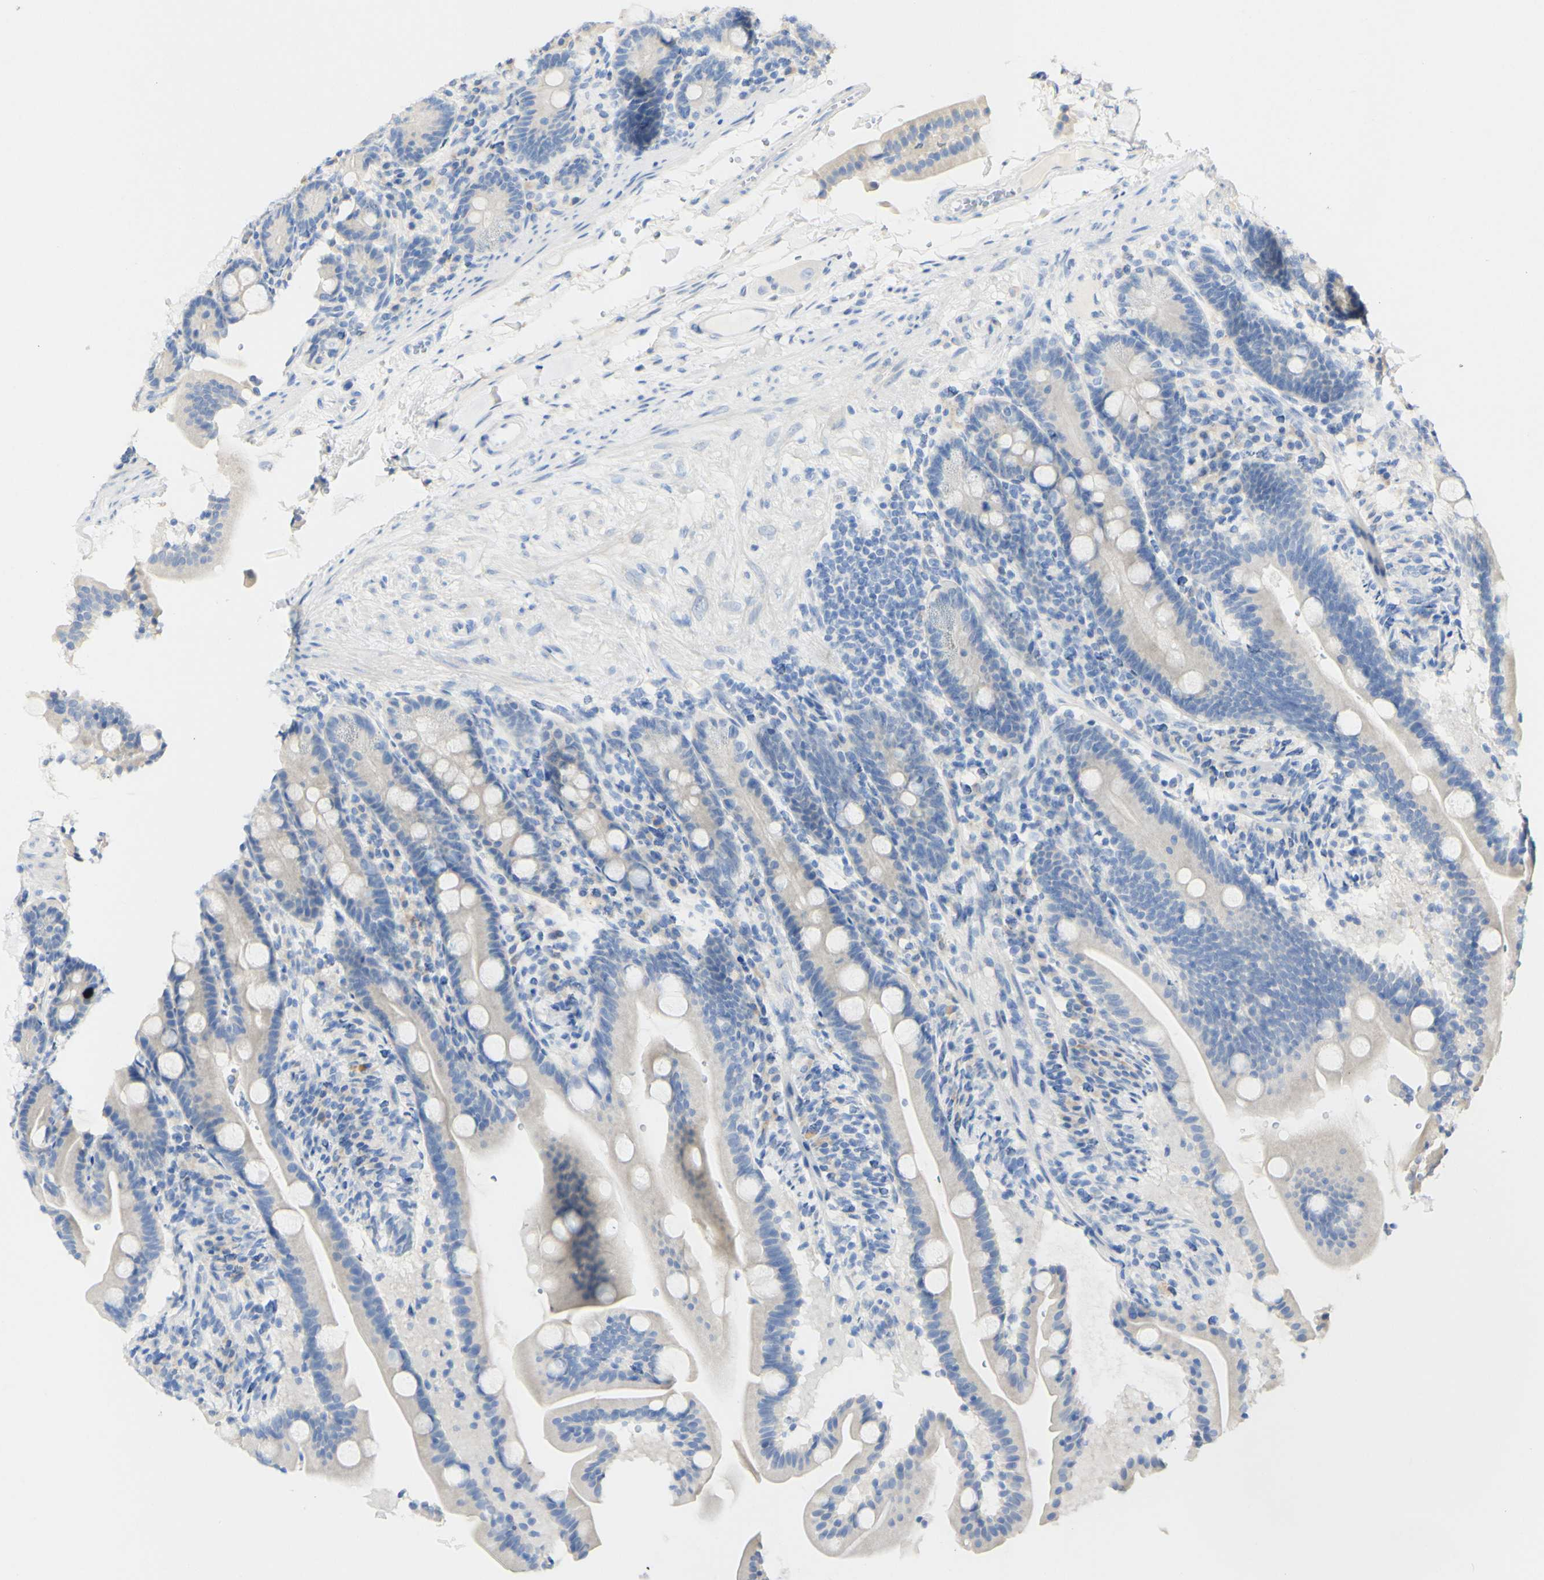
{"staining": {"intensity": "weak", "quantity": "<25%", "location": "cytoplasmic/membranous"}, "tissue": "duodenum", "cell_type": "Glandular cells", "image_type": "normal", "snomed": [{"axis": "morphology", "description": "Normal tissue, NOS"}, {"axis": "topography", "description": "Duodenum"}], "caption": "High power microscopy photomicrograph of an immunohistochemistry (IHC) image of unremarkable duodenum, revealing no significant expression in glandular cells.", "gene": "FGF4", "patient": {"sex": "male", "age": 54}}